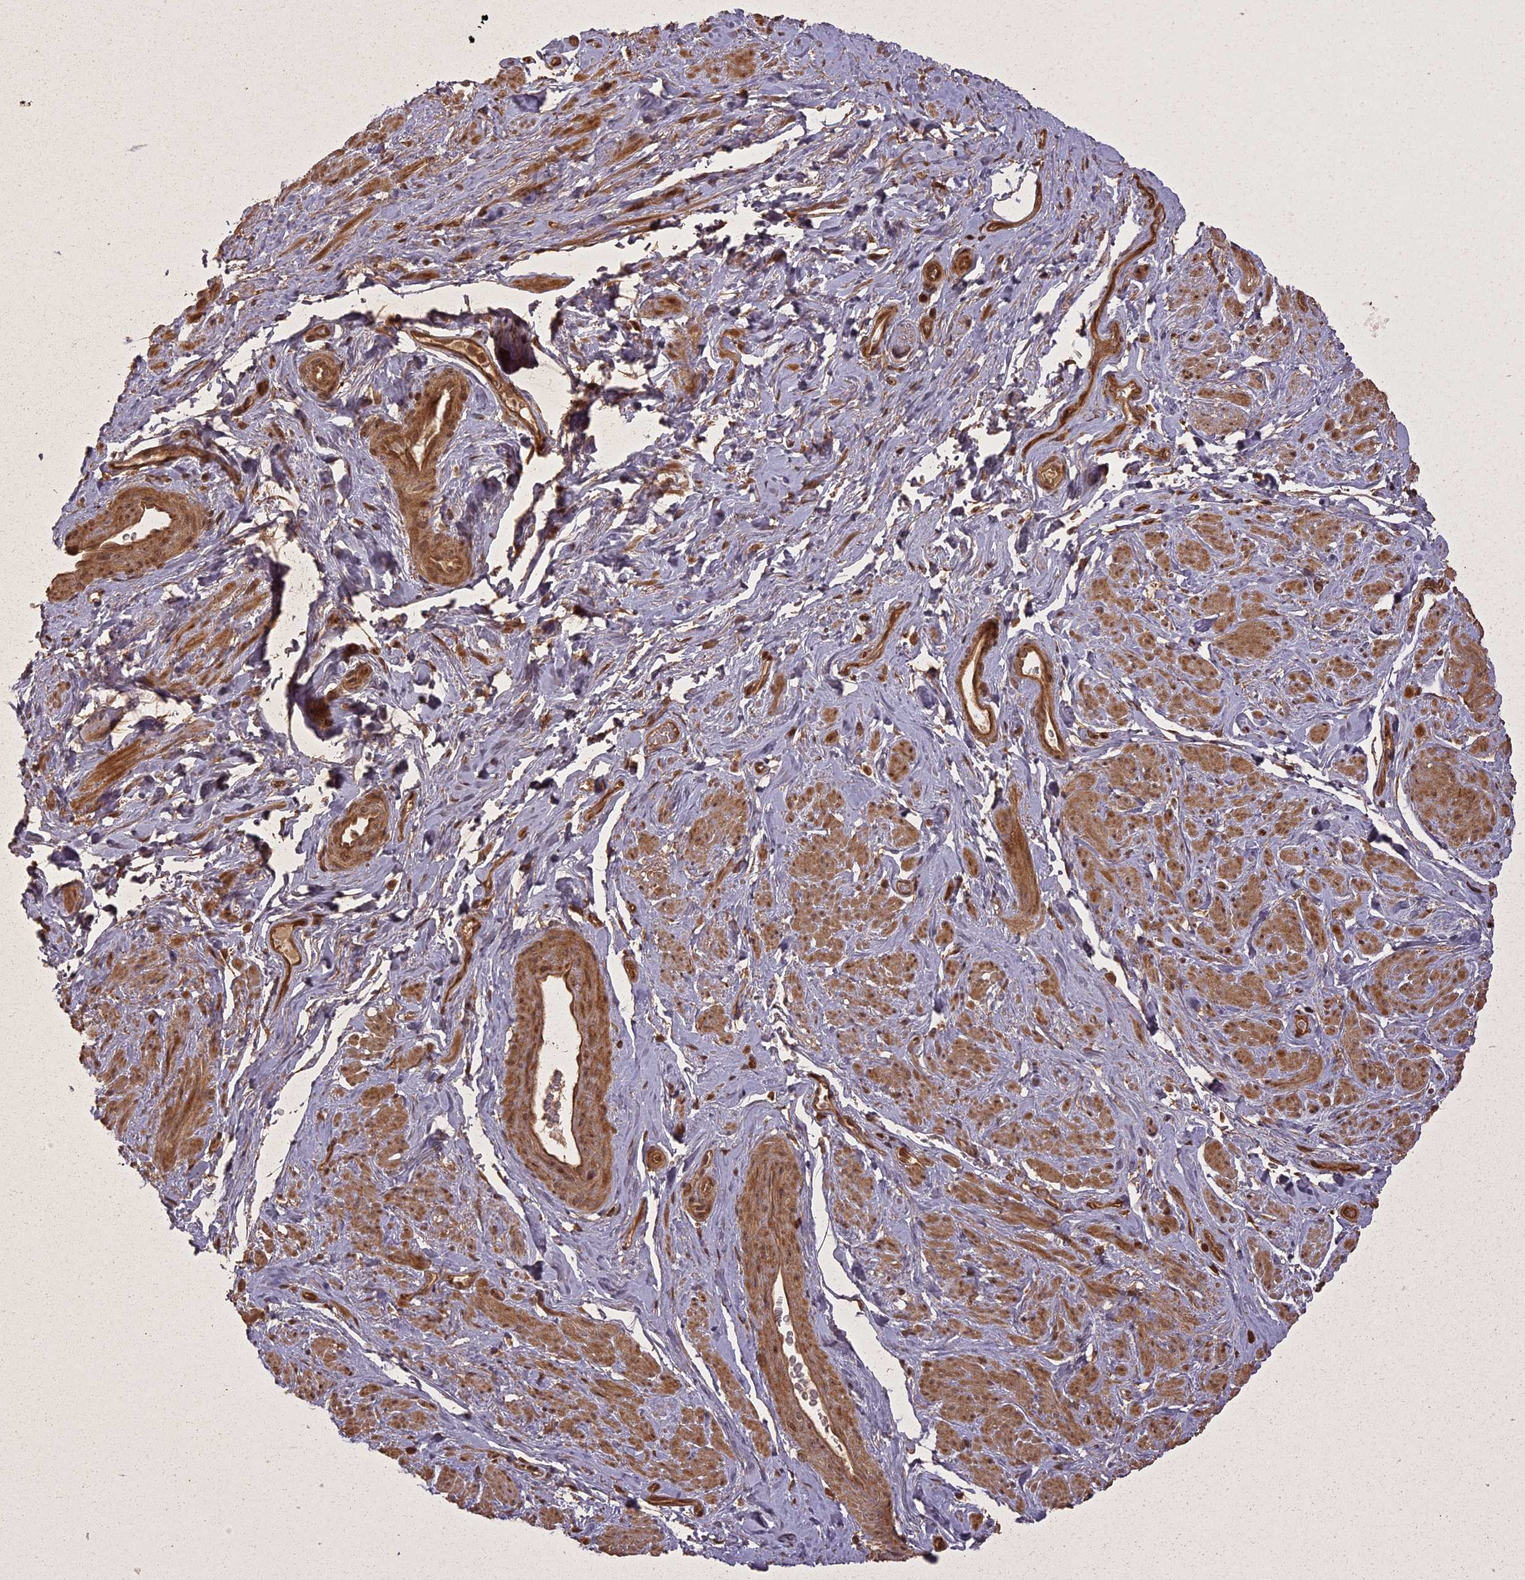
{"staining": {"intensity": "moderate", "quantity": ">75%", "location": "cytoplasmic/membranous"}, "tissue": "smooth muscle", "cell_type": "Smooth muscle cells", "image_type": "normal", "snomed": [{"axis": "morphology", "description": "Normal tissue, NOS"}, {"axis": "topography", "description": "Smooth muscle"}, {"axis": "topography", "description": "Peripheral nerve tissue"}], "caption": "Human smooth muscle stained with a protein marker displays moderate staining in smooth muscle cells.", "gene": "LIN37", "patient": {"sex": "male", "age": 69}}